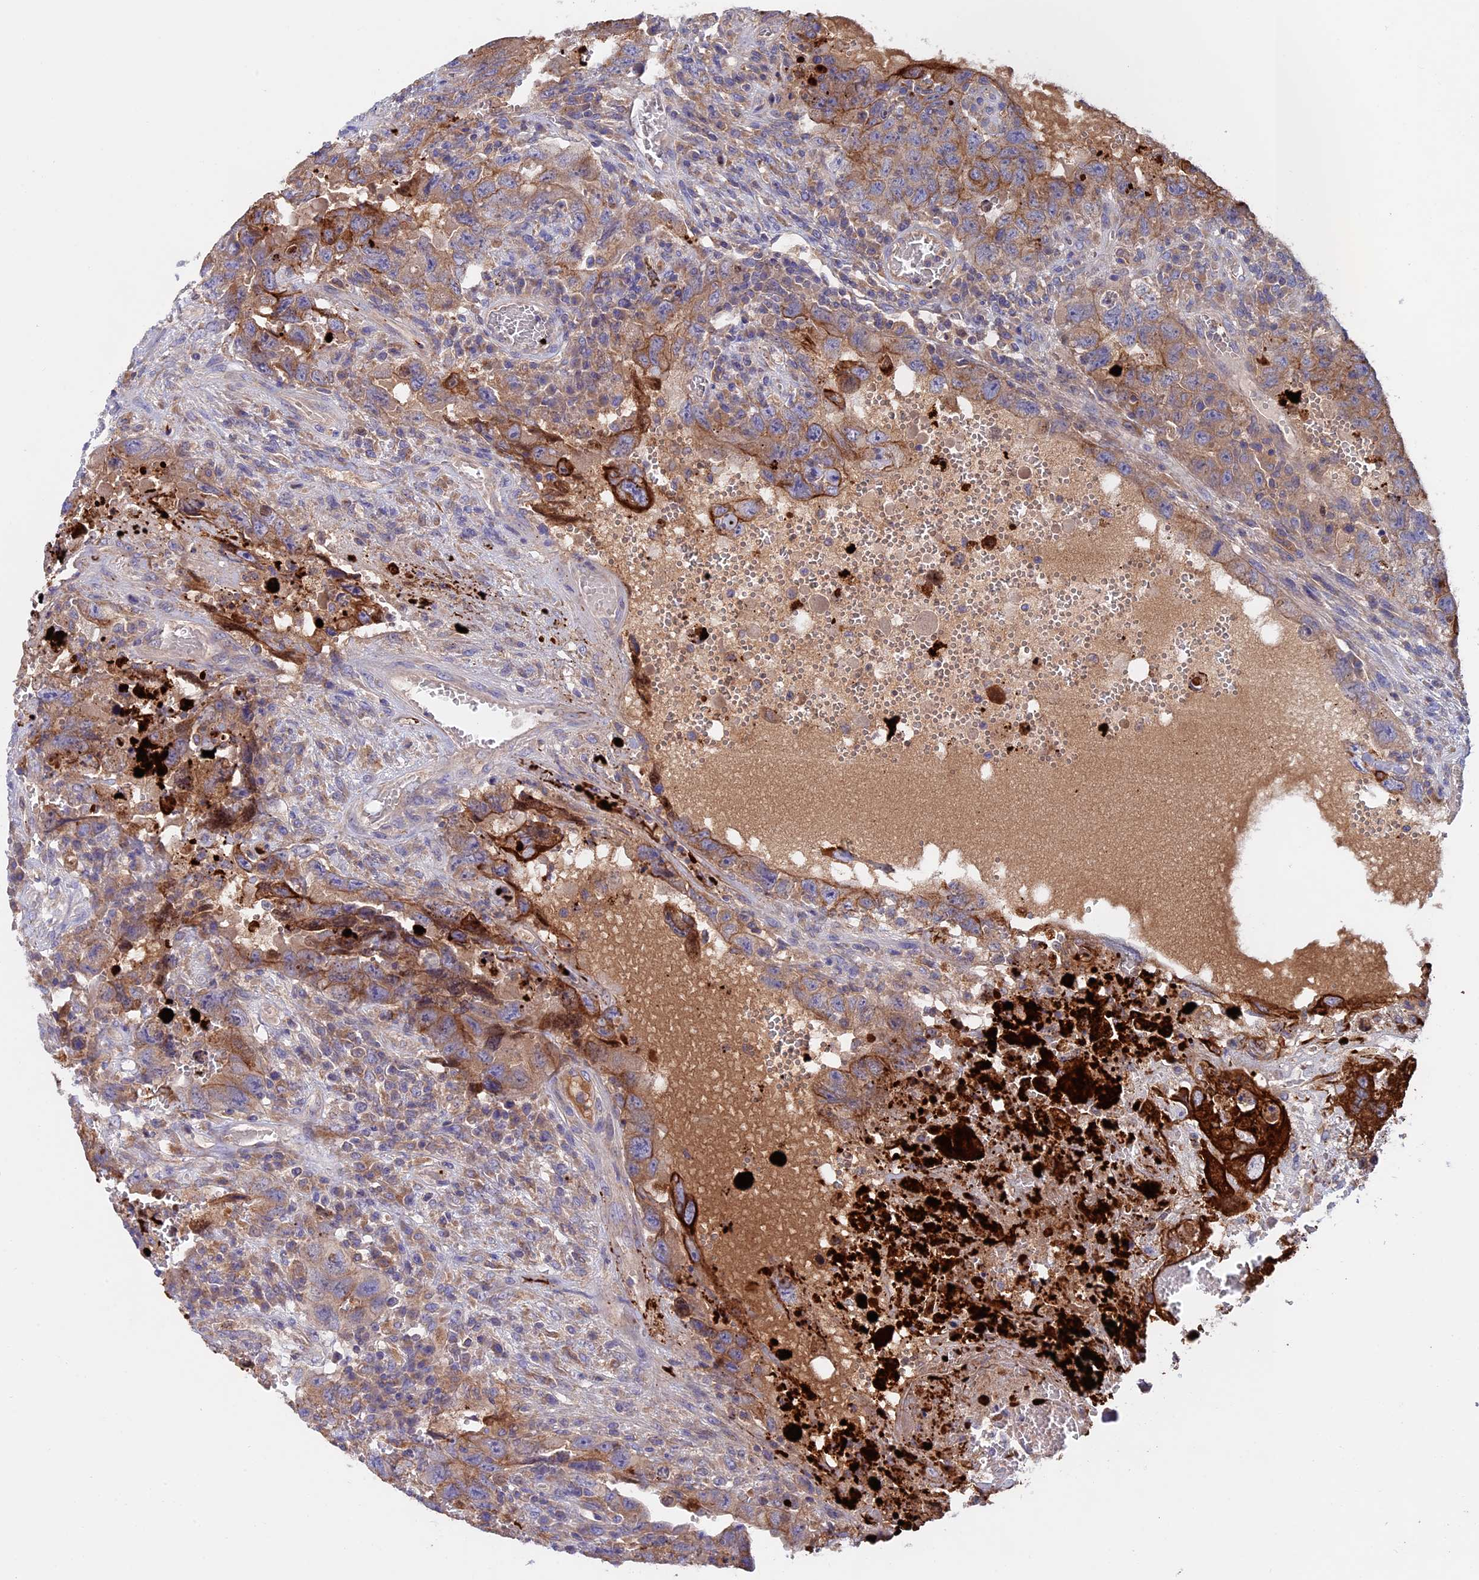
{"staining": {"intensity": "strong", "quantity": "<25%", "location": "cytoplasmic/membranous"}, "tissue": "testis cancer", "cell_type": "Tumor cells", "image_type": "cancer", "snomed": [{"axis": "morphology", "description": "Carcinoma, Embryonal, NOS"}, {"axis": "topography", "description": "Testis"}], "caption": "This is a photomicrograph of IHC staining of embryonal carcinoma (testis), which shows strong staining in the cytoplasmic/membranous of tumor cells.", "gene": "PTPN9", "patient": {"sex": "male", "age": 26}}